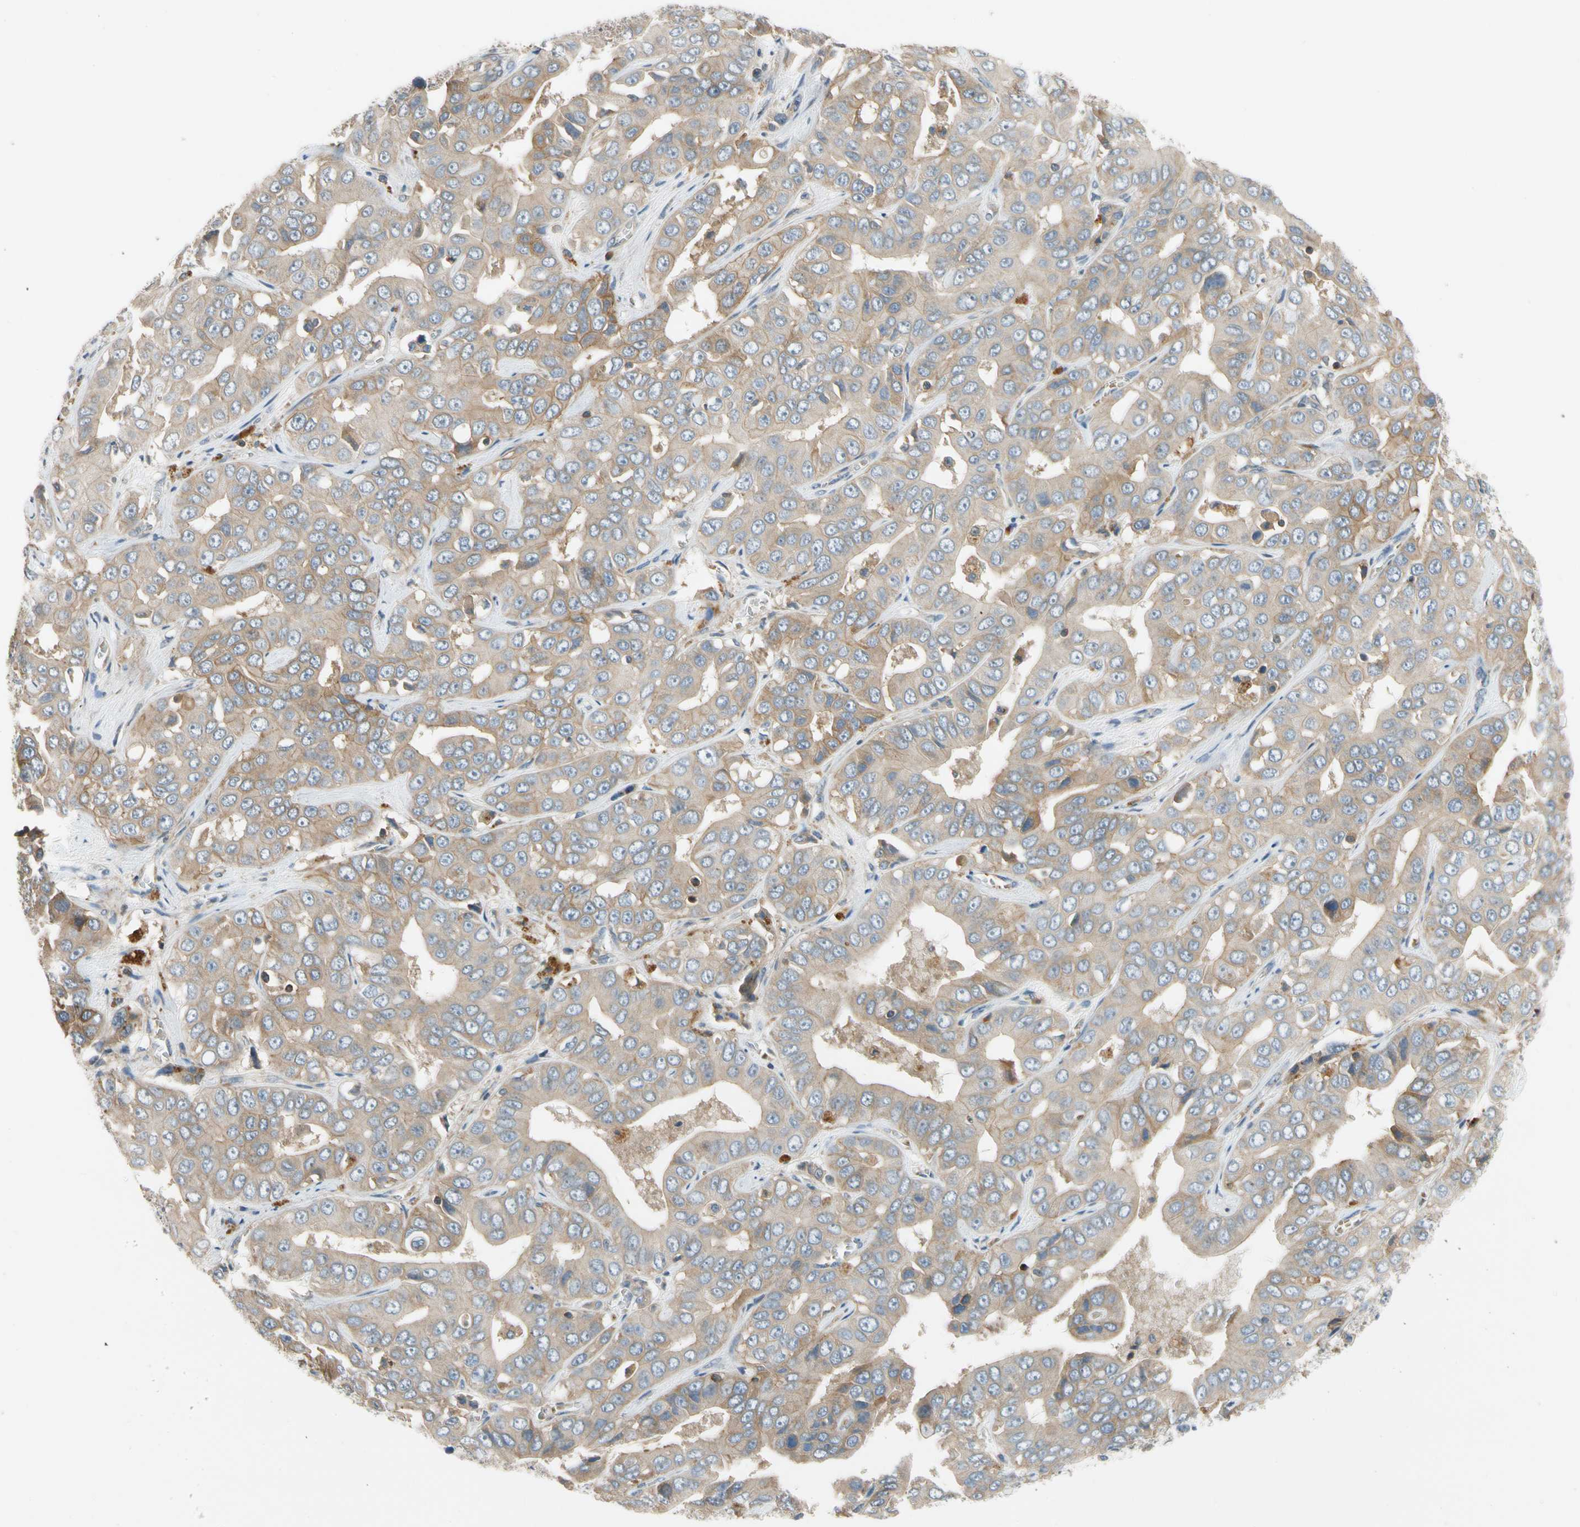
{"staining": {"intensity": "weak", "quantity": ">75%", "location": "cytoplasmic/membranous"}, "tissue": "liver cancer", "cell_type": "Tumor cells", "image_type": "cancer", "snomed": [{"axis": "morphology", "description": "Cholangiocarcinoma"}, {"axis": "topography", "description": "Liver"}], "caption": "Human cholangiocarcinoma (liver) stained with a protein marker demonstrates weak staining in tumor cells.", "gene": "MST1R", "patient": {"sex": "female", "age": 52}}